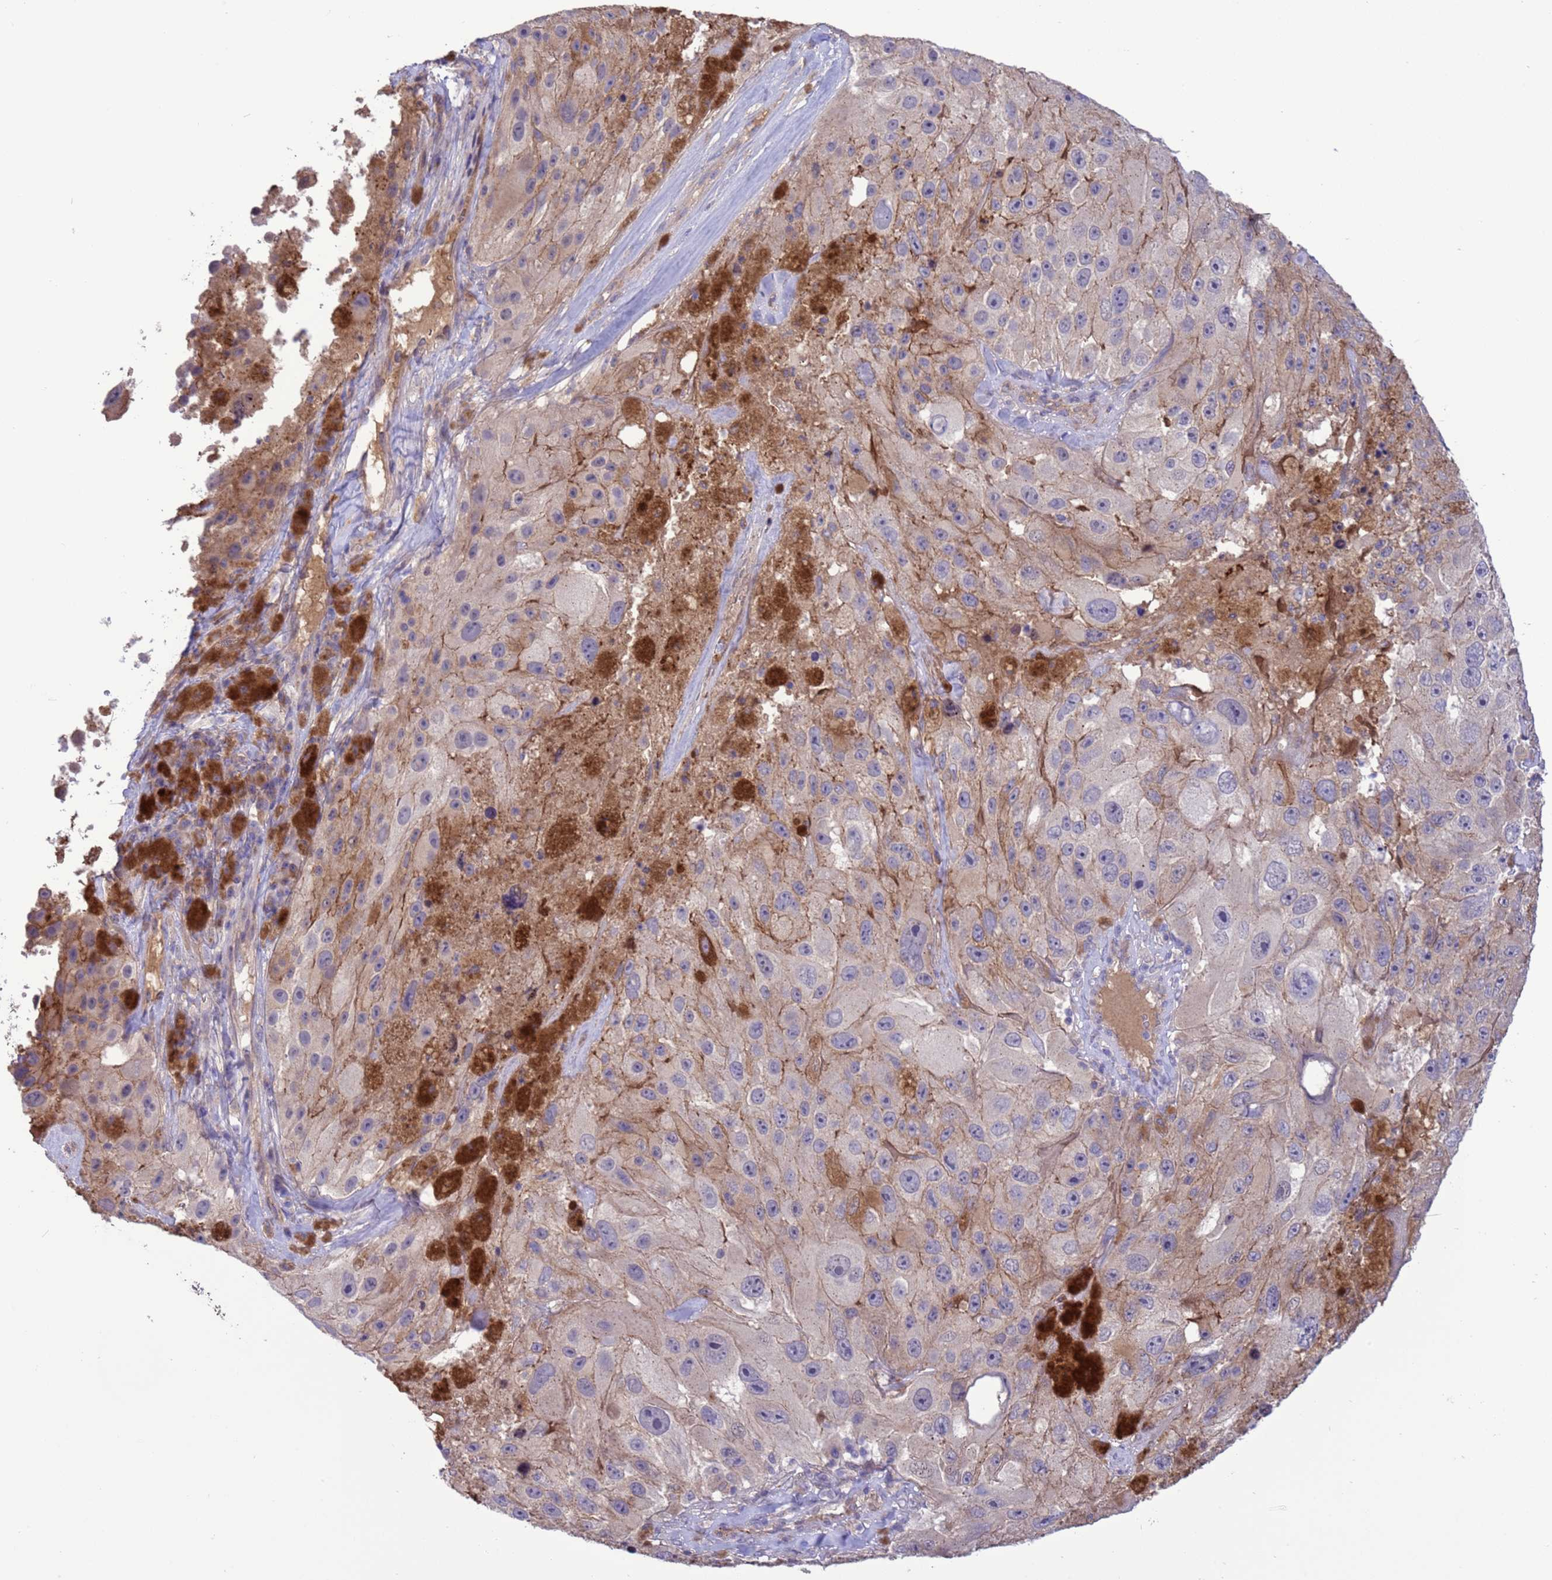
{"staining": {"intensity": "negative", "quantity": "none", "location": "none"}, "tissue": "melanoma", "cell_type": "Tumor cells", "image_type": "cancer", "snomed": [{"axis": "morphology", "description": "Malignant melanoma, Metastatic site"}, {"axis": "topography", "description": "Lymph node"}], "caption": "High magnification brightfield microscopy of melanoma stained with DAB (3,3'-diaminobenzidine) (brown) and counterstained with hematoxylin (blue): tumor cells show no significant positivity.", "gene": "GJA10", "patient": {"sex": "male", "age": 62}}